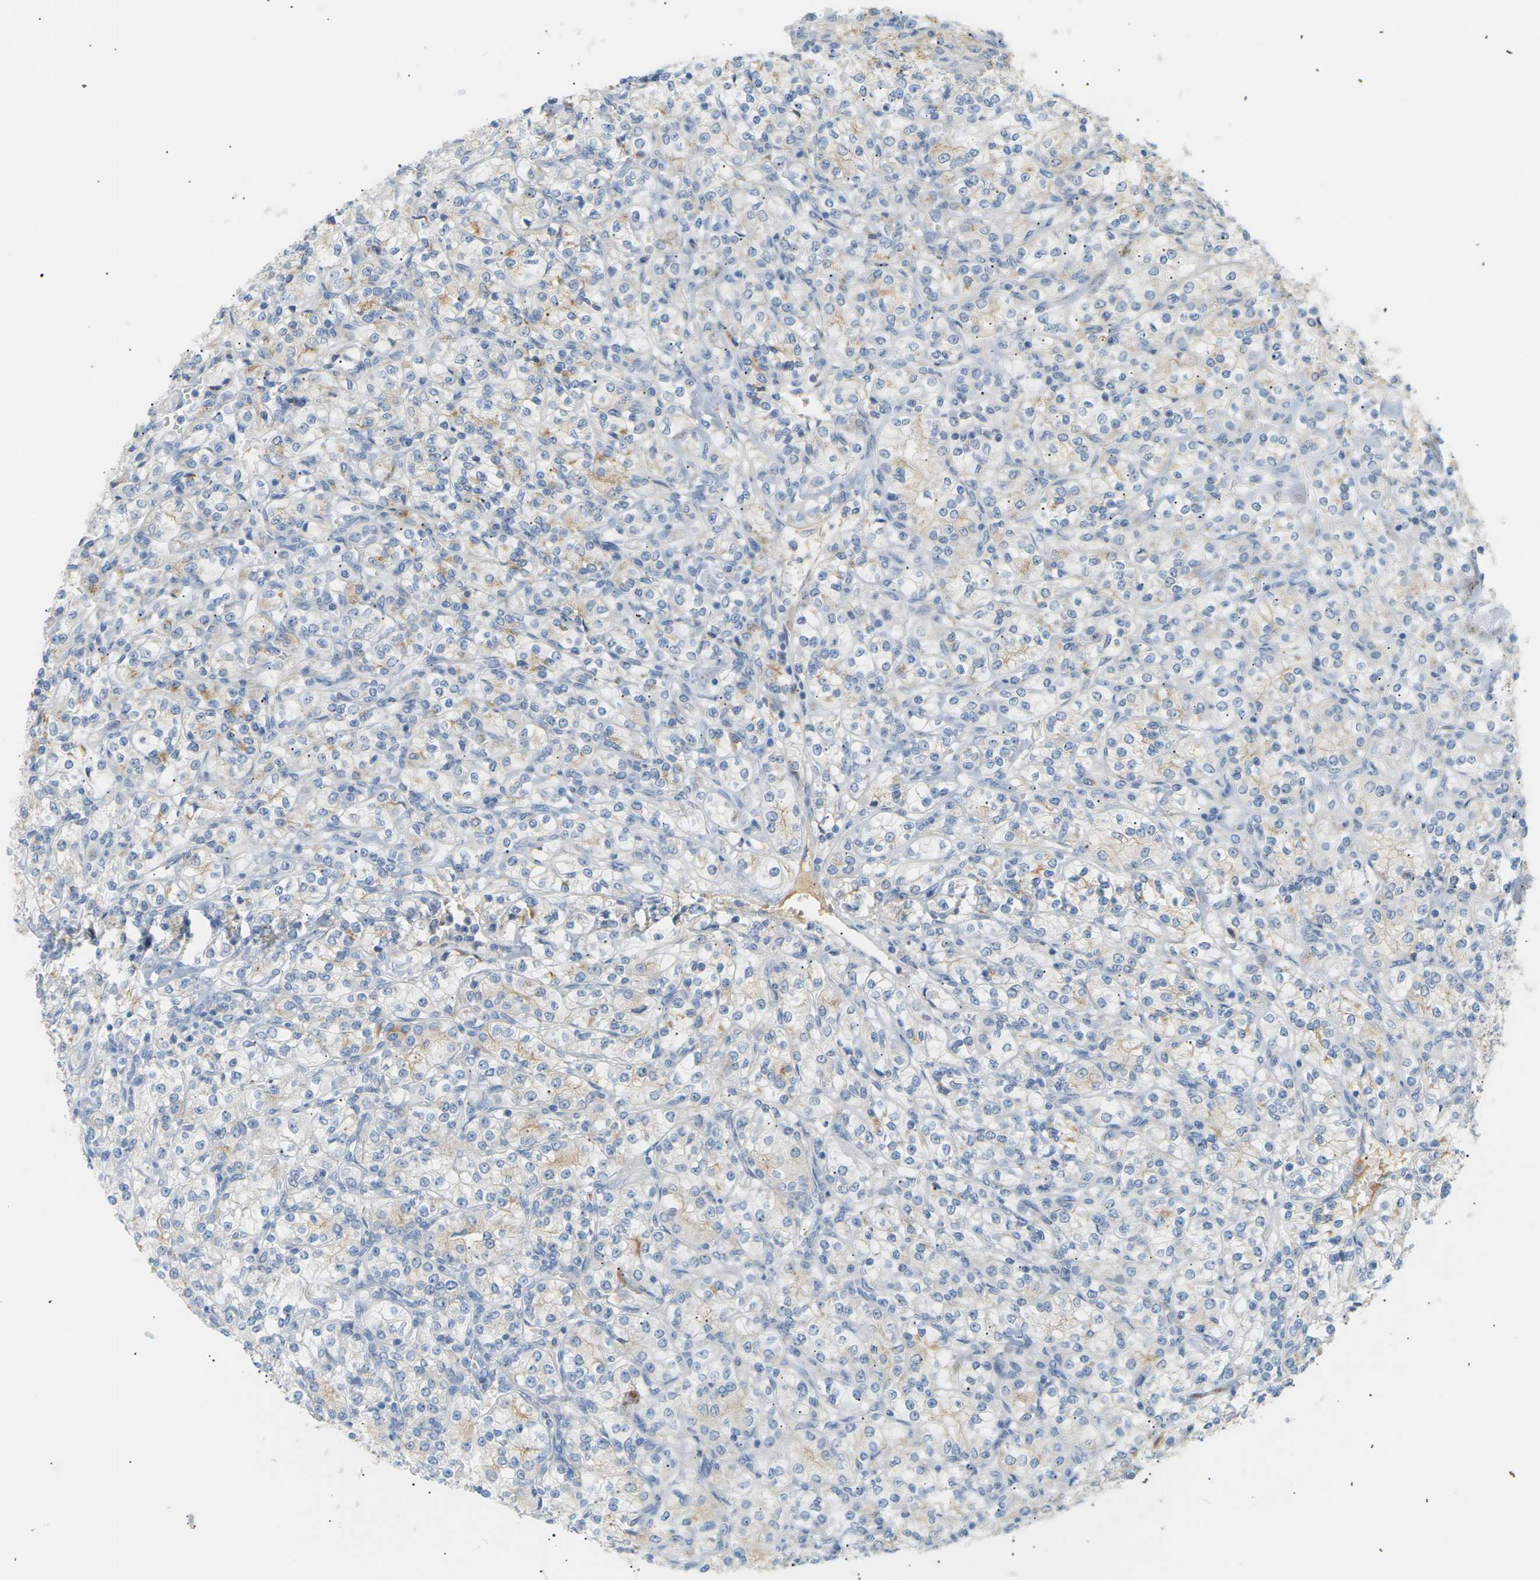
{"staining": {"intensity": "weak", "quantity": "<25%", "location": "cytoplasmic/membranous"}, "tissue": "renal cancer", "cell_type": "Tumor cells", "image_type": "cancer", "snomed": [{"axis": "morphology", "description": "Adenocarcinoma, NOS"}, {"axis": "topography", "description": "Kidney"}], "caption": "The micrograph shows no staining of tumor cells in renal adenocarcinoma.", "gene": "CLU", "patient": {"sex": "male", "age": 77}}